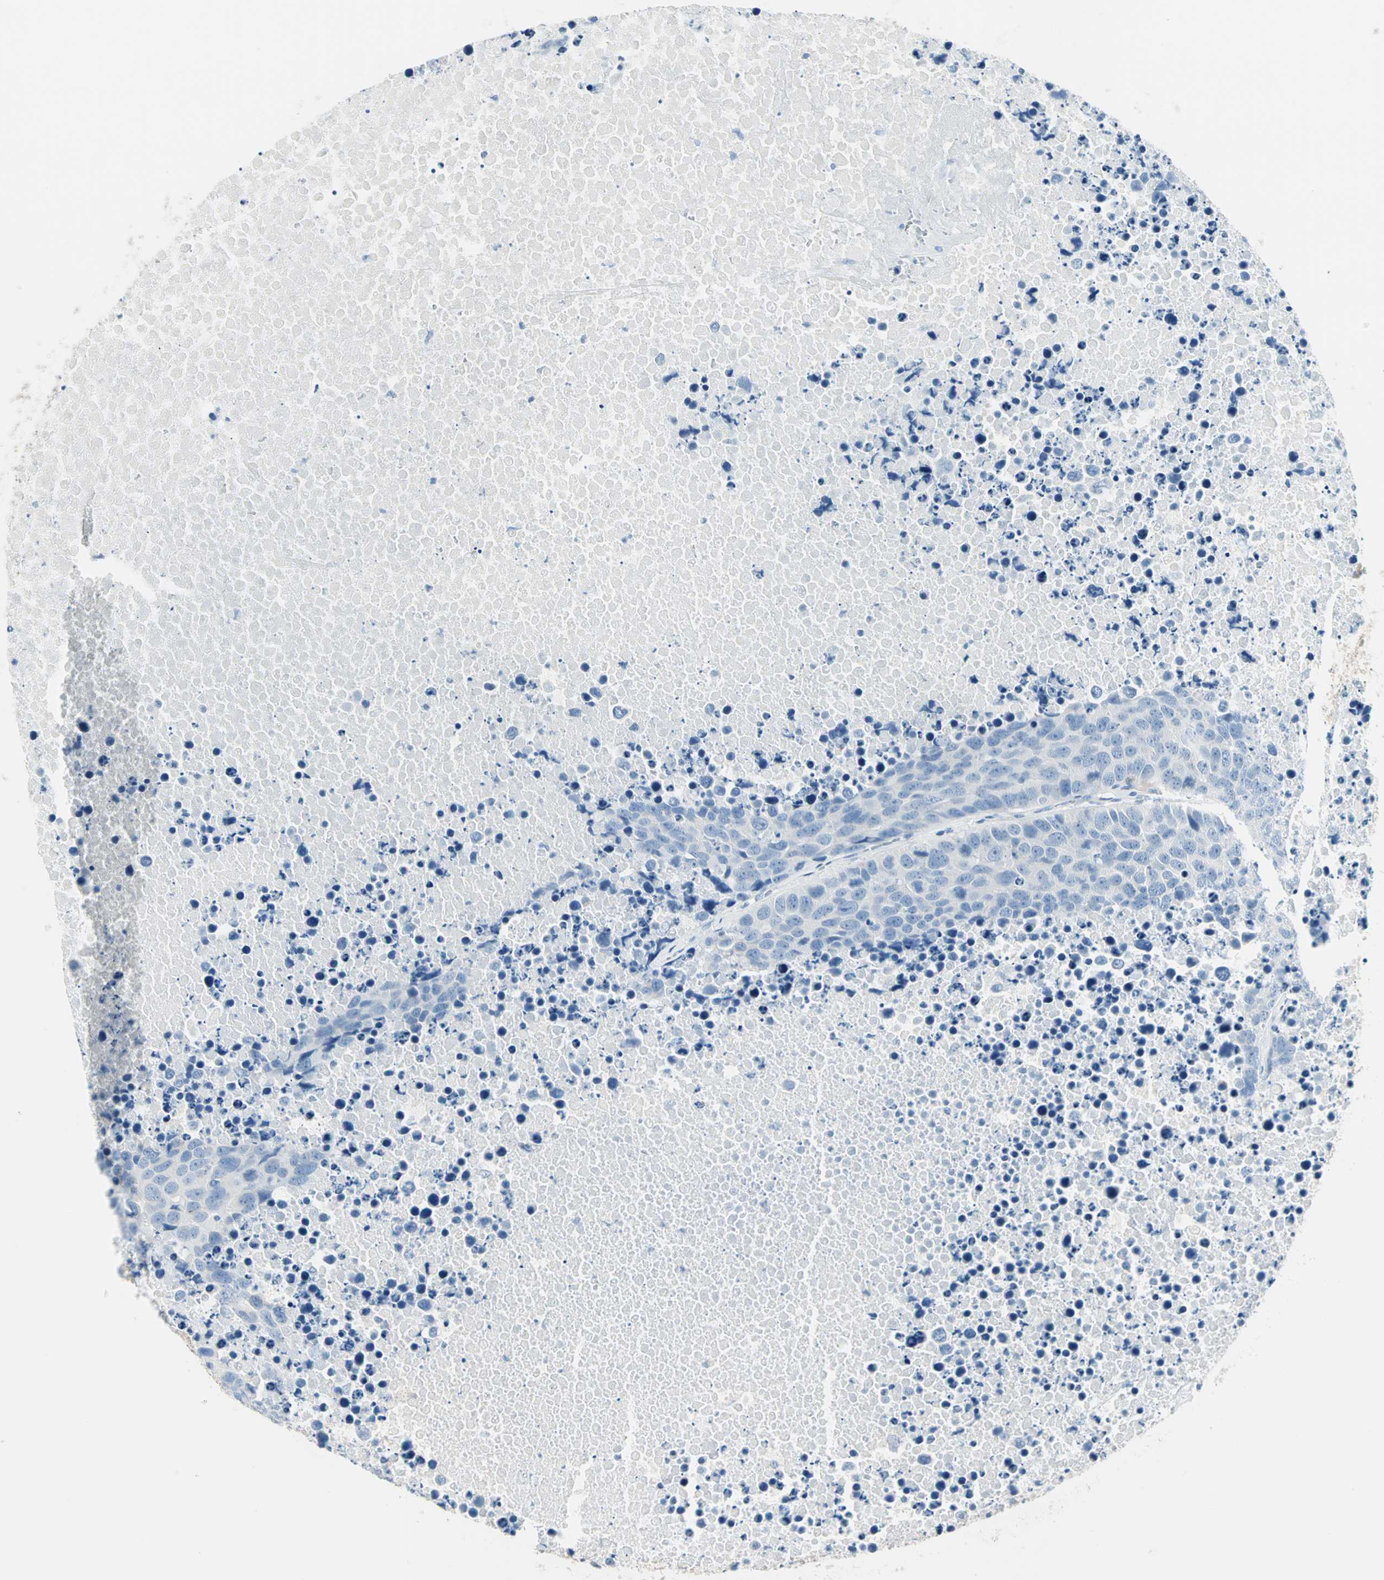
{"staining": {"intensity": "negative", "quantity": "none", "location": "none"}, "tissue": "carcinoid", "cell_type": "Tumor cells", "image_type": "cancer", "snomed": [{"axis": "morphology", "description": "Carcinoid, malignant, NOS"}, {"axis": "topography", "description": "Lung"}], "caption": "IHC of carcinoid (malignant) reveals no expression in tumor cells. (DAB (3,3'-diaminobenzidine) IHC visualized using brightfield microscopy, high magnification).", "gene": "SULT1C2", "patient": {"sex": "male", "age": 60}}